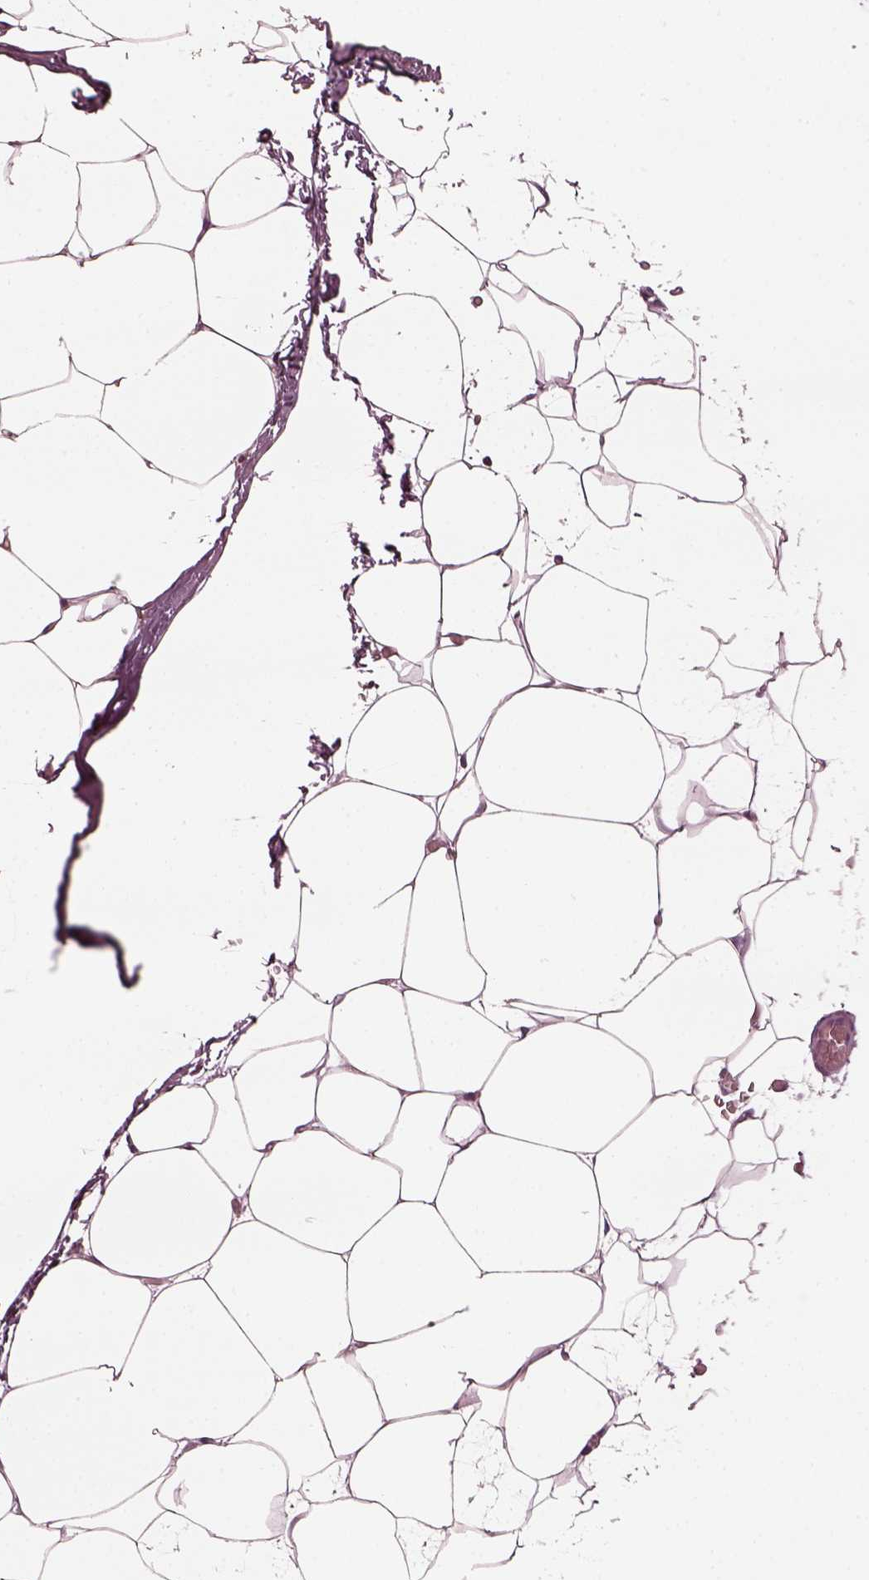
{"staining": {"intensity": "negative", "quantity": "none", "location": "none"}, "tissue": "adipose tissue", "cell_type": "Adipocytes", "image_type": "normal", "snomed": [{"axis": "morphology", "description": "Normal tissue, NOS"}, {"axis": "topography", "description": "Adipose tissue"}], "caption": "Immunohistochemistry photomicrograph of benign adipose tissue stained for a protein (brown), which demonstrates no staining in adipocytes.", "gene": "PSTPIP2", "patient": {"sex": "male", "age": 57}}